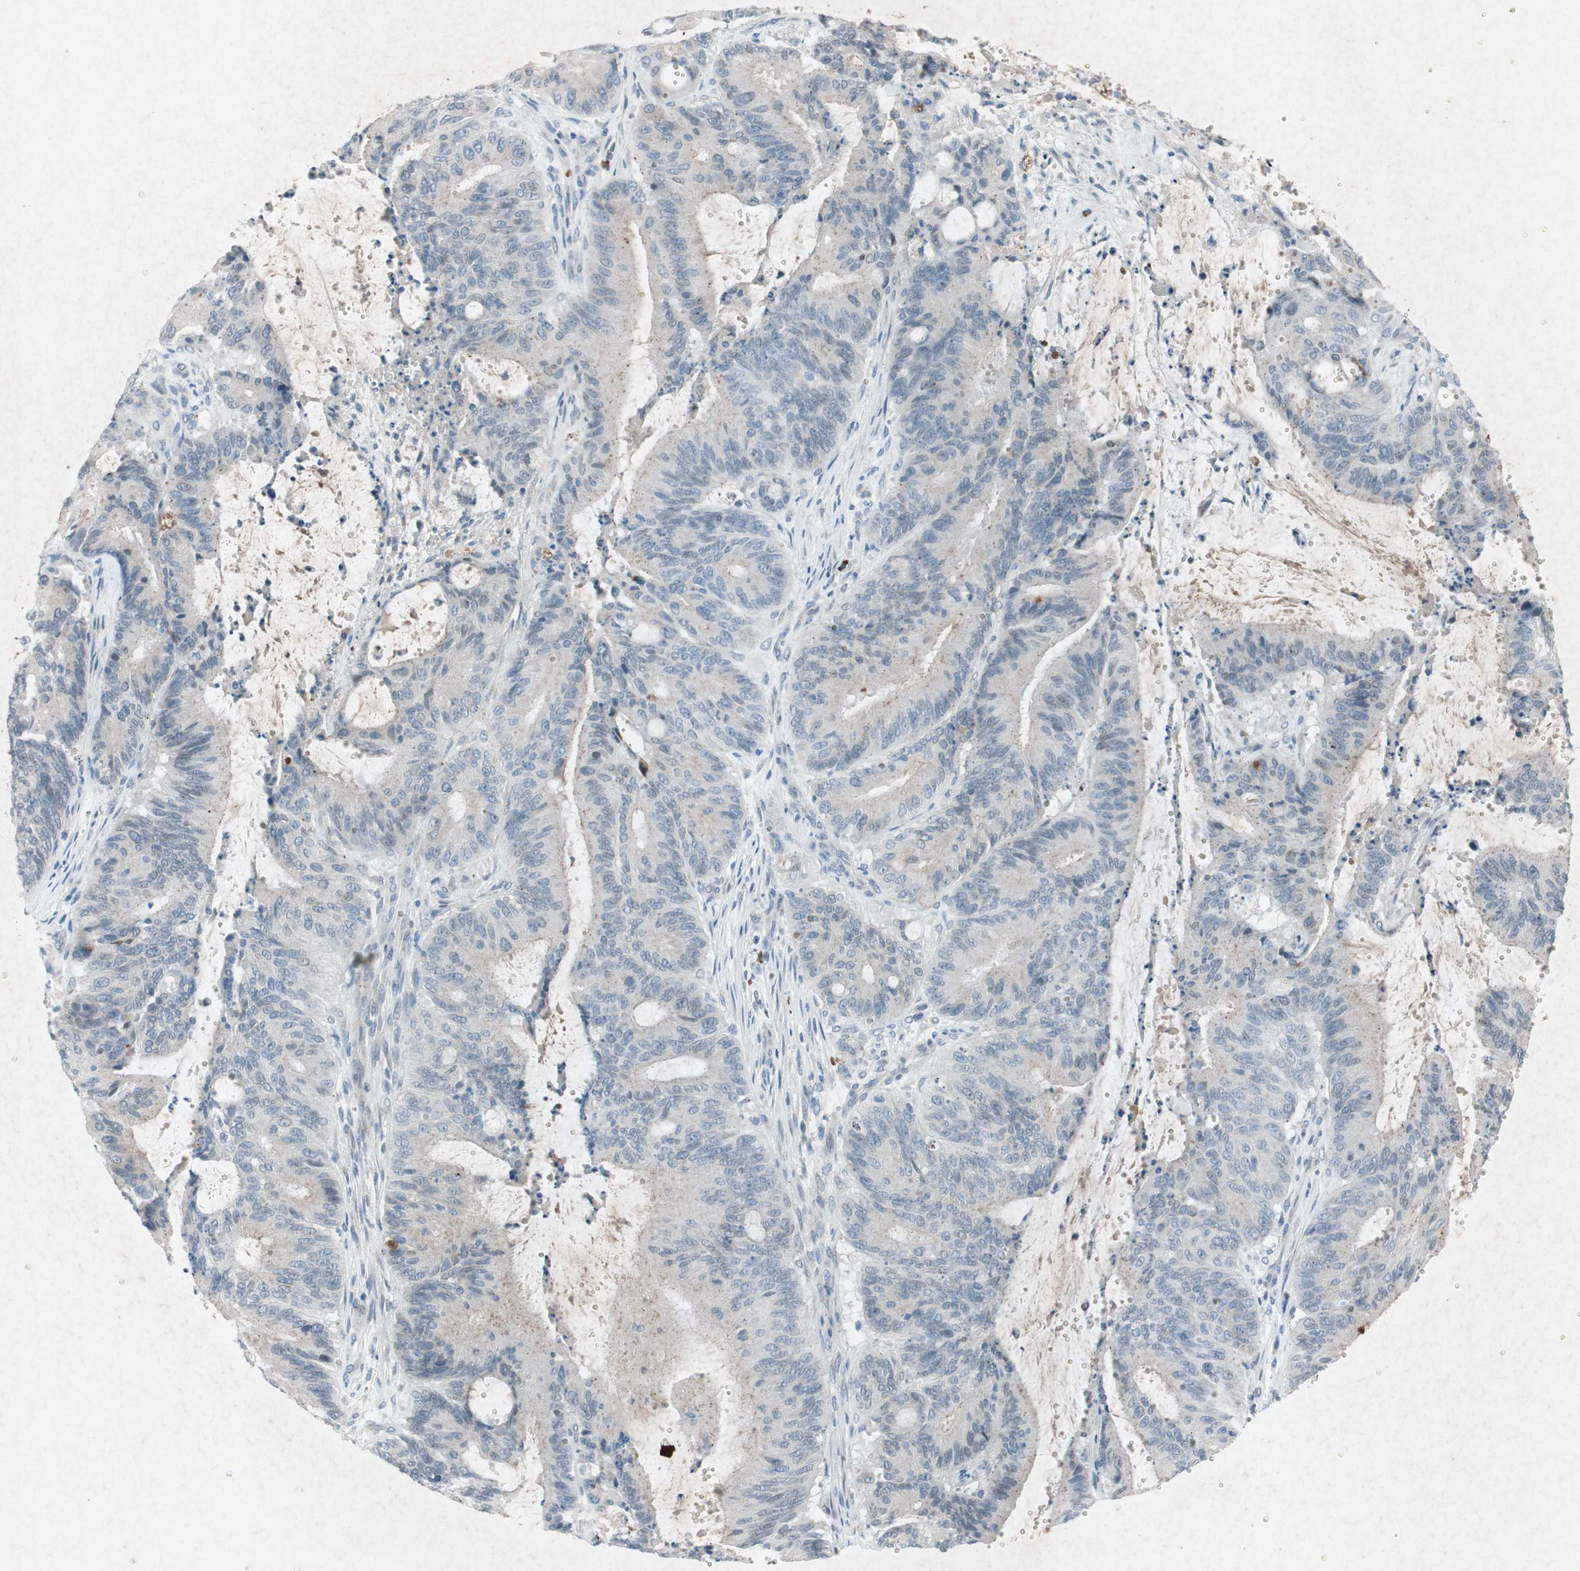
{"staining": {"intensity": "weak", "quantity": "<25%", "location": "cytoplasmic/membranous"}, "tissue": "liver cancer", "cell_type": "Tumor cells", "image_type": "cancer", "snomed": [{"axis": "morphology", "description": "Cholangiocarcinoma"}, {"axis": "topography", "description": "Liver"}], "caption": "Human liver cholangiocarcinoma stained for a protein using IHC reveals no expression in tumor cells.", "gene": "GRB7", "patient": {"sex": "female", "age": 73}}